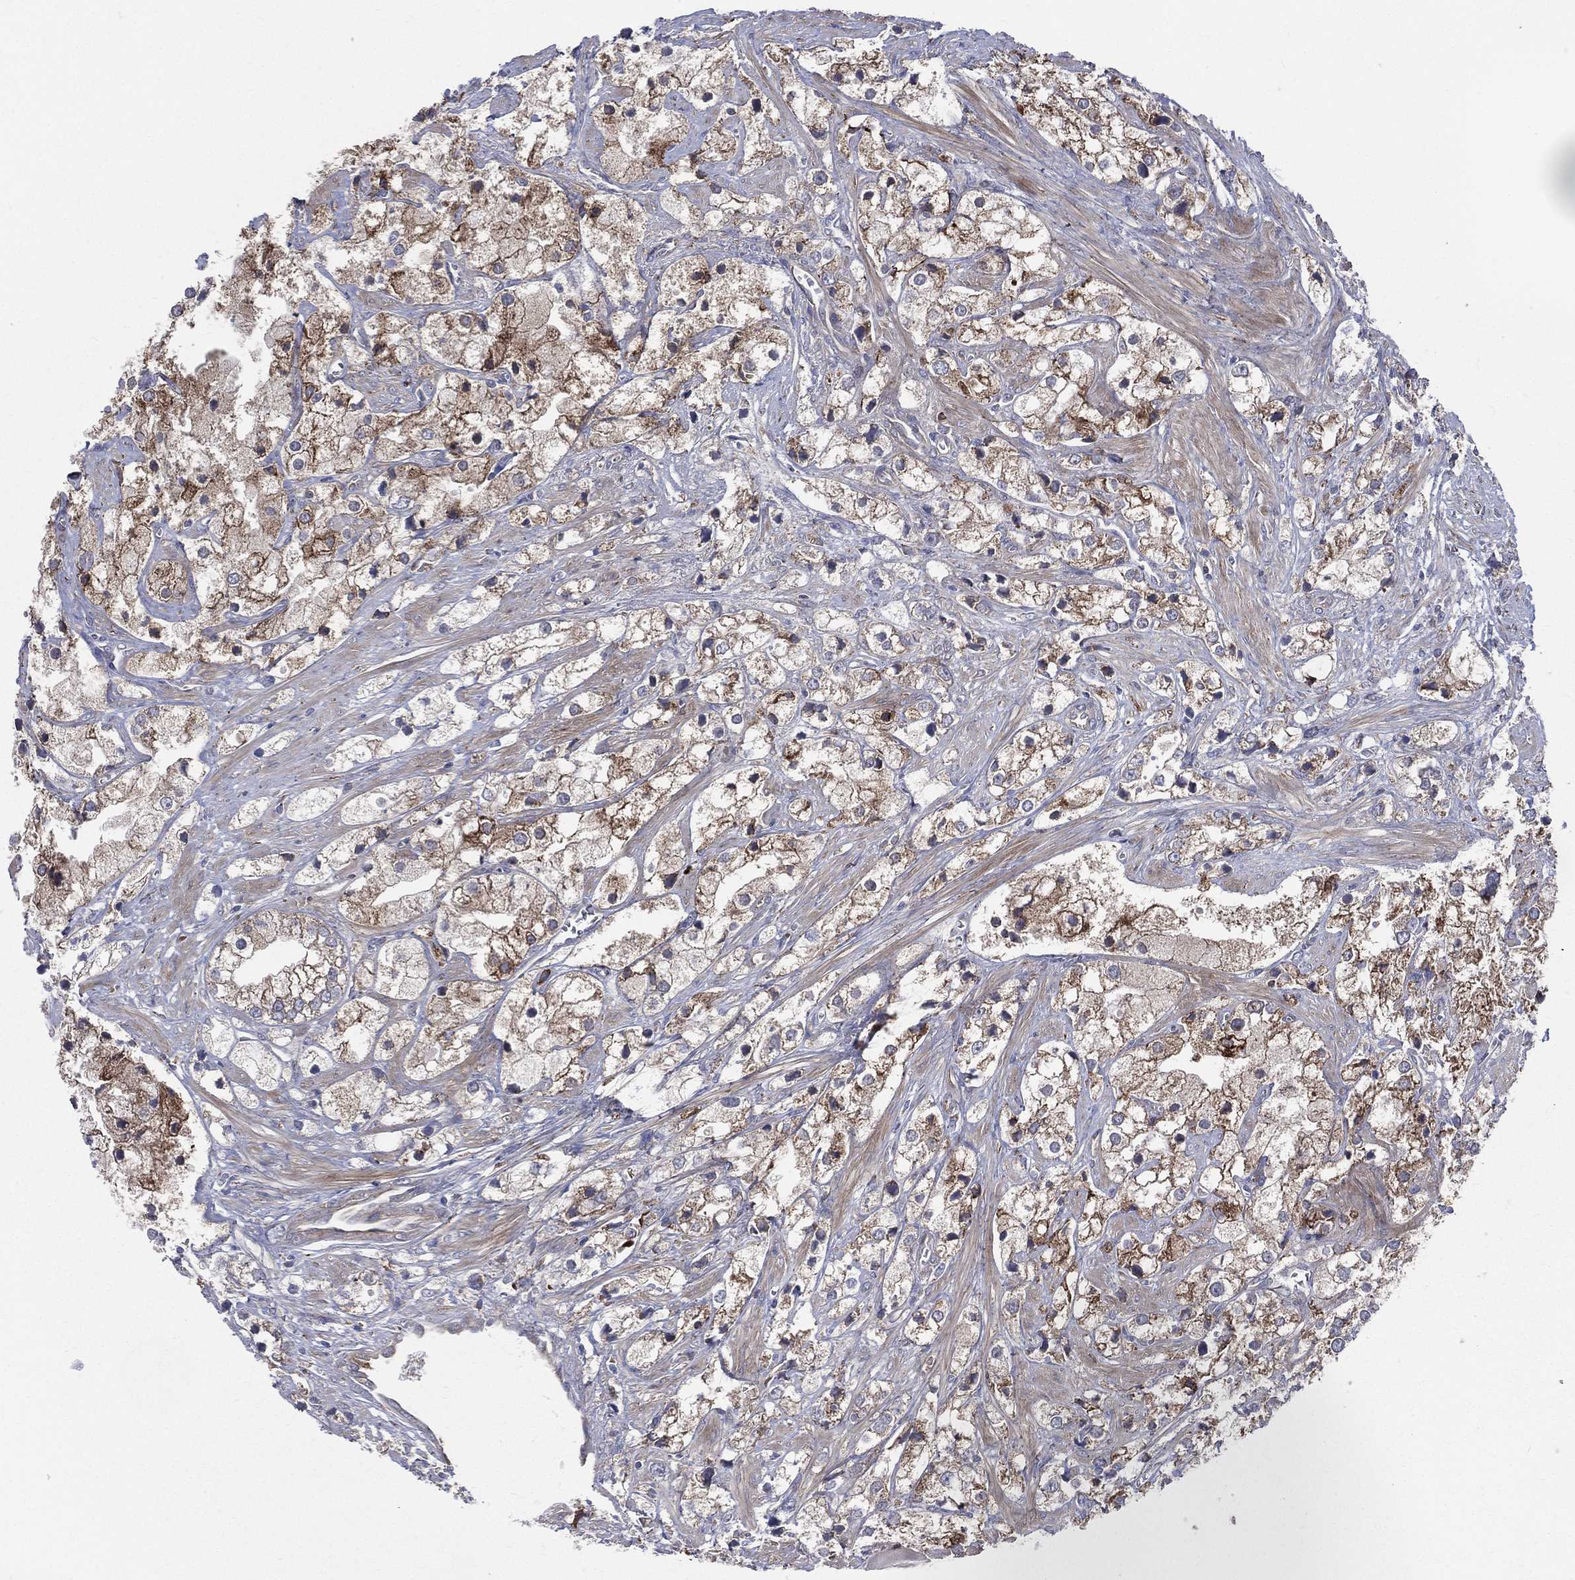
{"staining": {"intensity": "strong", "quantity": ">75%", "location": "cytoplasmic/membranous"}, "tissue": "prostate cancer", "cell_type": "Tumor cells", "image_type": "cancer", "snomed": [{"axis": "morphology", "description": "Adenocarcinoma, NOS"}, {"axis": "topography", "description": "Prostate and seminal vesicle, NOS"}, {"axis": "topography", "description": "Prostate"}], "caption": "Approximately >75% of tumor cells in adenocarcinoma (prostate) reveal strong cytoplasmic/membranous protein positivity as visualized by brown immunohistochemical staining.", "gene": "CCDC159", "patient": {"sex": "male", "age": 79}}